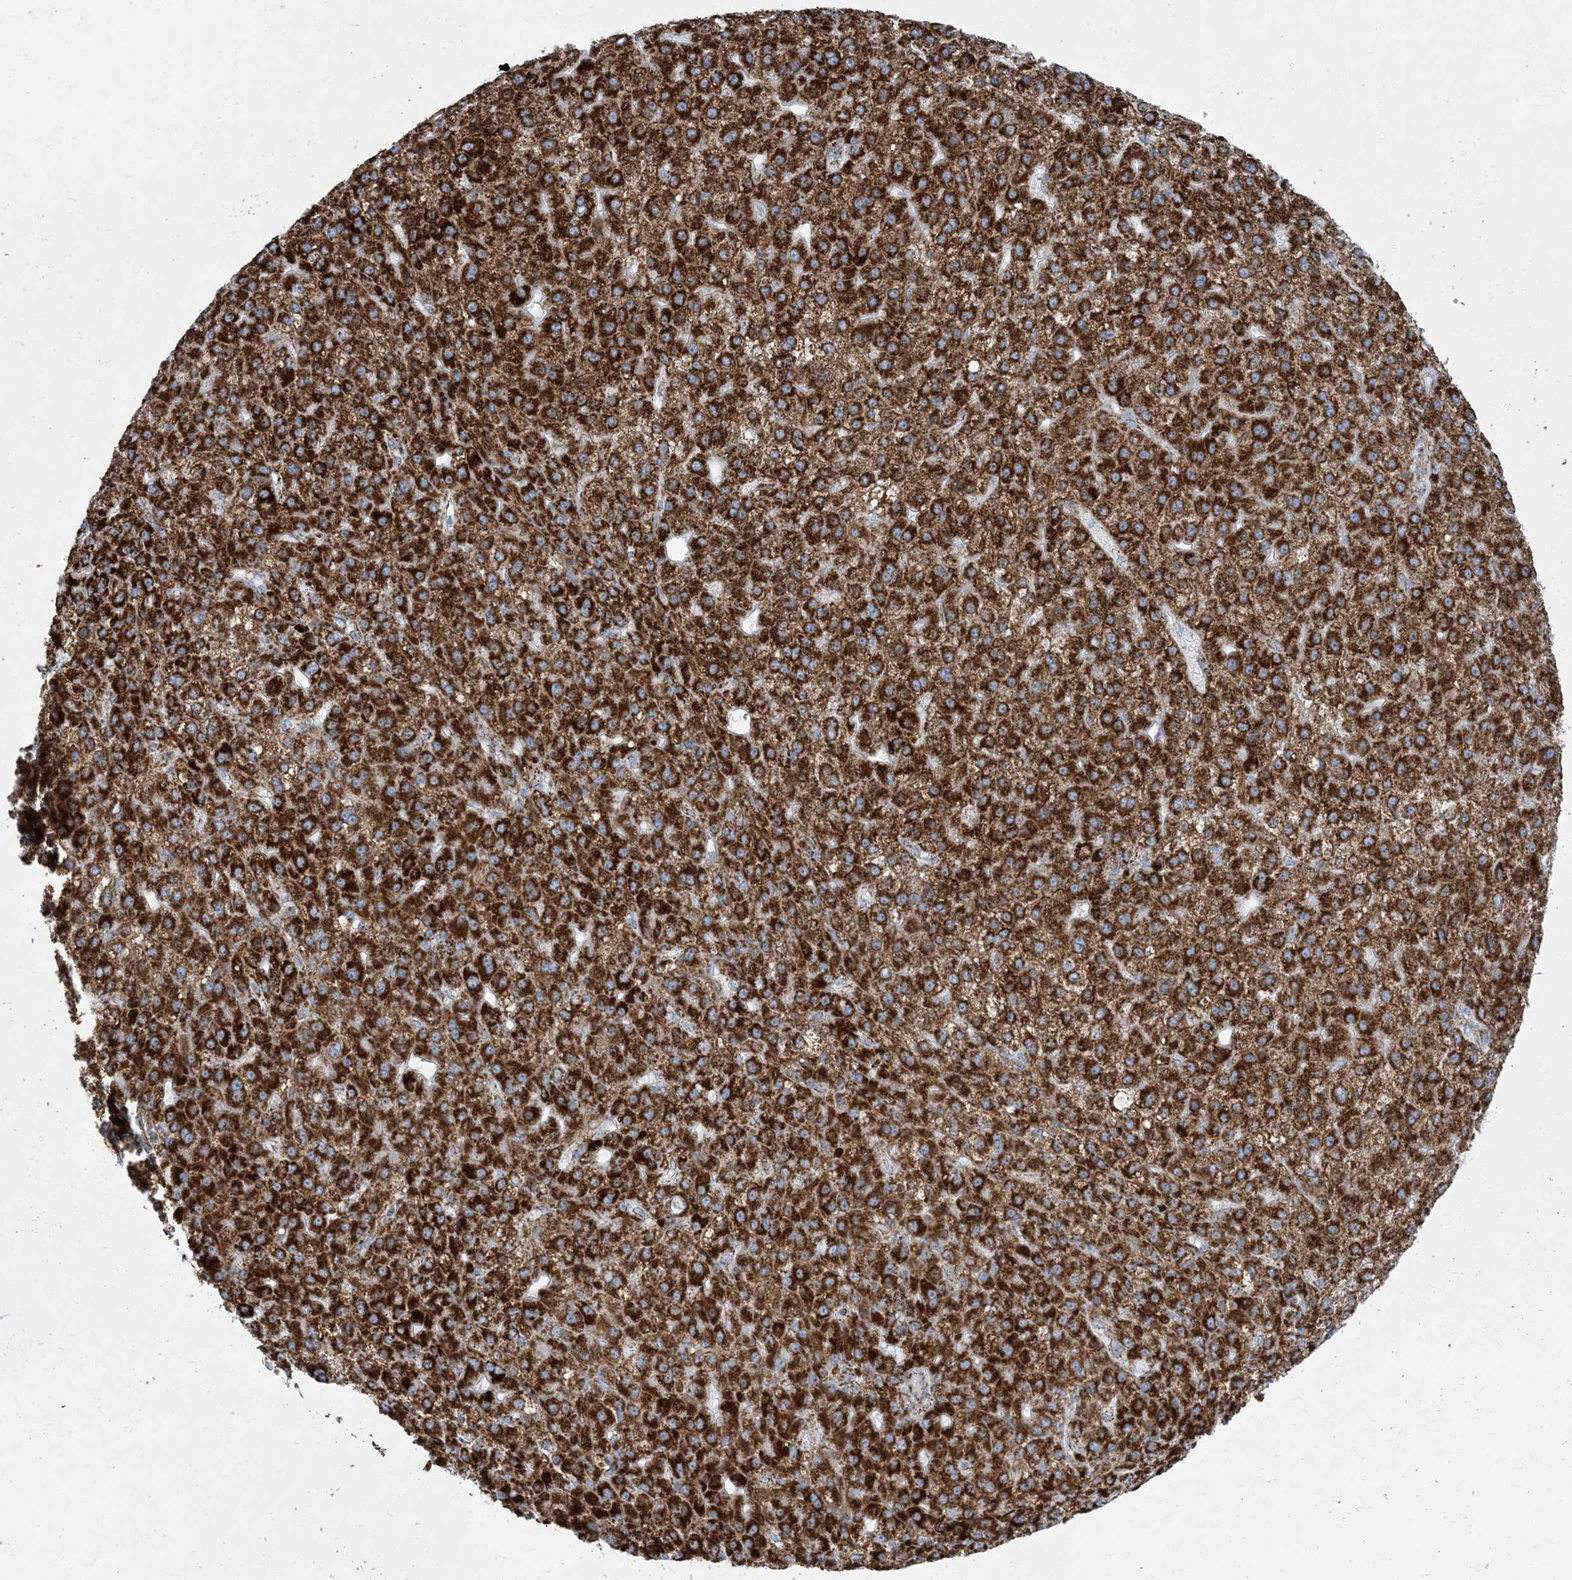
{"staining": {"intensity": "strong", "quantity": ">75%", "location": "cytoplasmic/membranous"}, "tissue": "liver cancer", "cell_type": "Tumor cells", "image_type": "cancer", "snomed": [{"axis": "morphology", "description": "Carcinoma, Hepatocellular, NOS"}, {"axis": "topography", "description": "Liver"}], "caption": "IHC micrograph of human liver cancer (hepatocellular carcinoma) stained for a protein (brown), which shows high levels of strong cytoplasmic/membranous positivity in about >75% of tumor cells.", "gene": "SAMM50", "patient": {"sex": "male", "age": 67}}